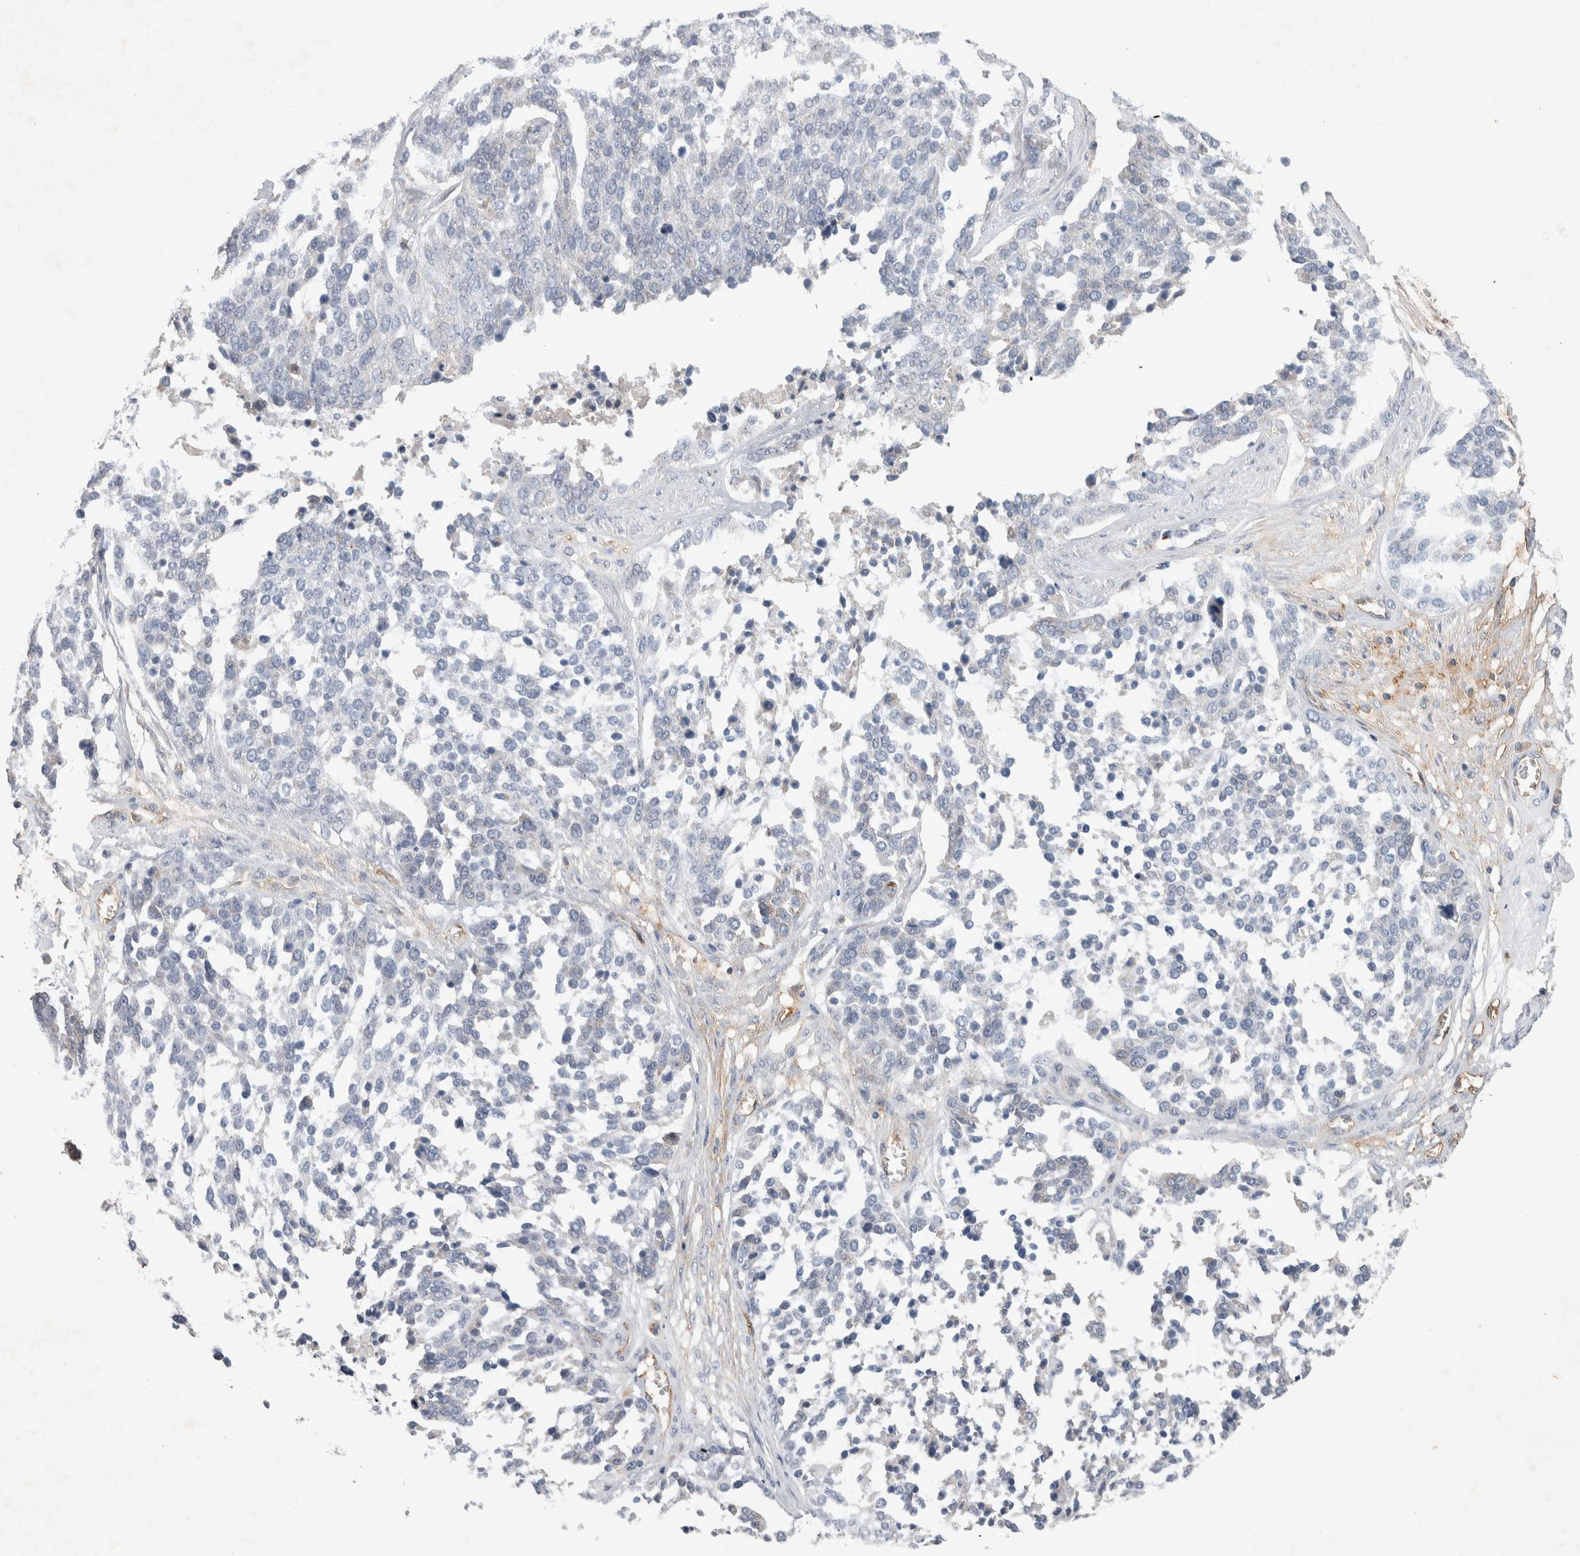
{"staining": {"intensity": "weak", "quantity": "<25%", "location": "cytoplasmic/membranous"}, "tissue": "ovarian cancer", "cell_type": "Tumor cells", "image_type": "cancer", "snomed": [{"axis": "morphology", "description": "Cystadenocarcinoma, serous, NOS"}, {"axis": "topography", "description": "Ovary"}], "caption": "This is an IHC micrograph of human ovarian cancer (serous cystadenocarcinoma). There is no positivity in tumor cells.", "gene": "CEP131", "patient": {"sex": "female", "age": 44}}